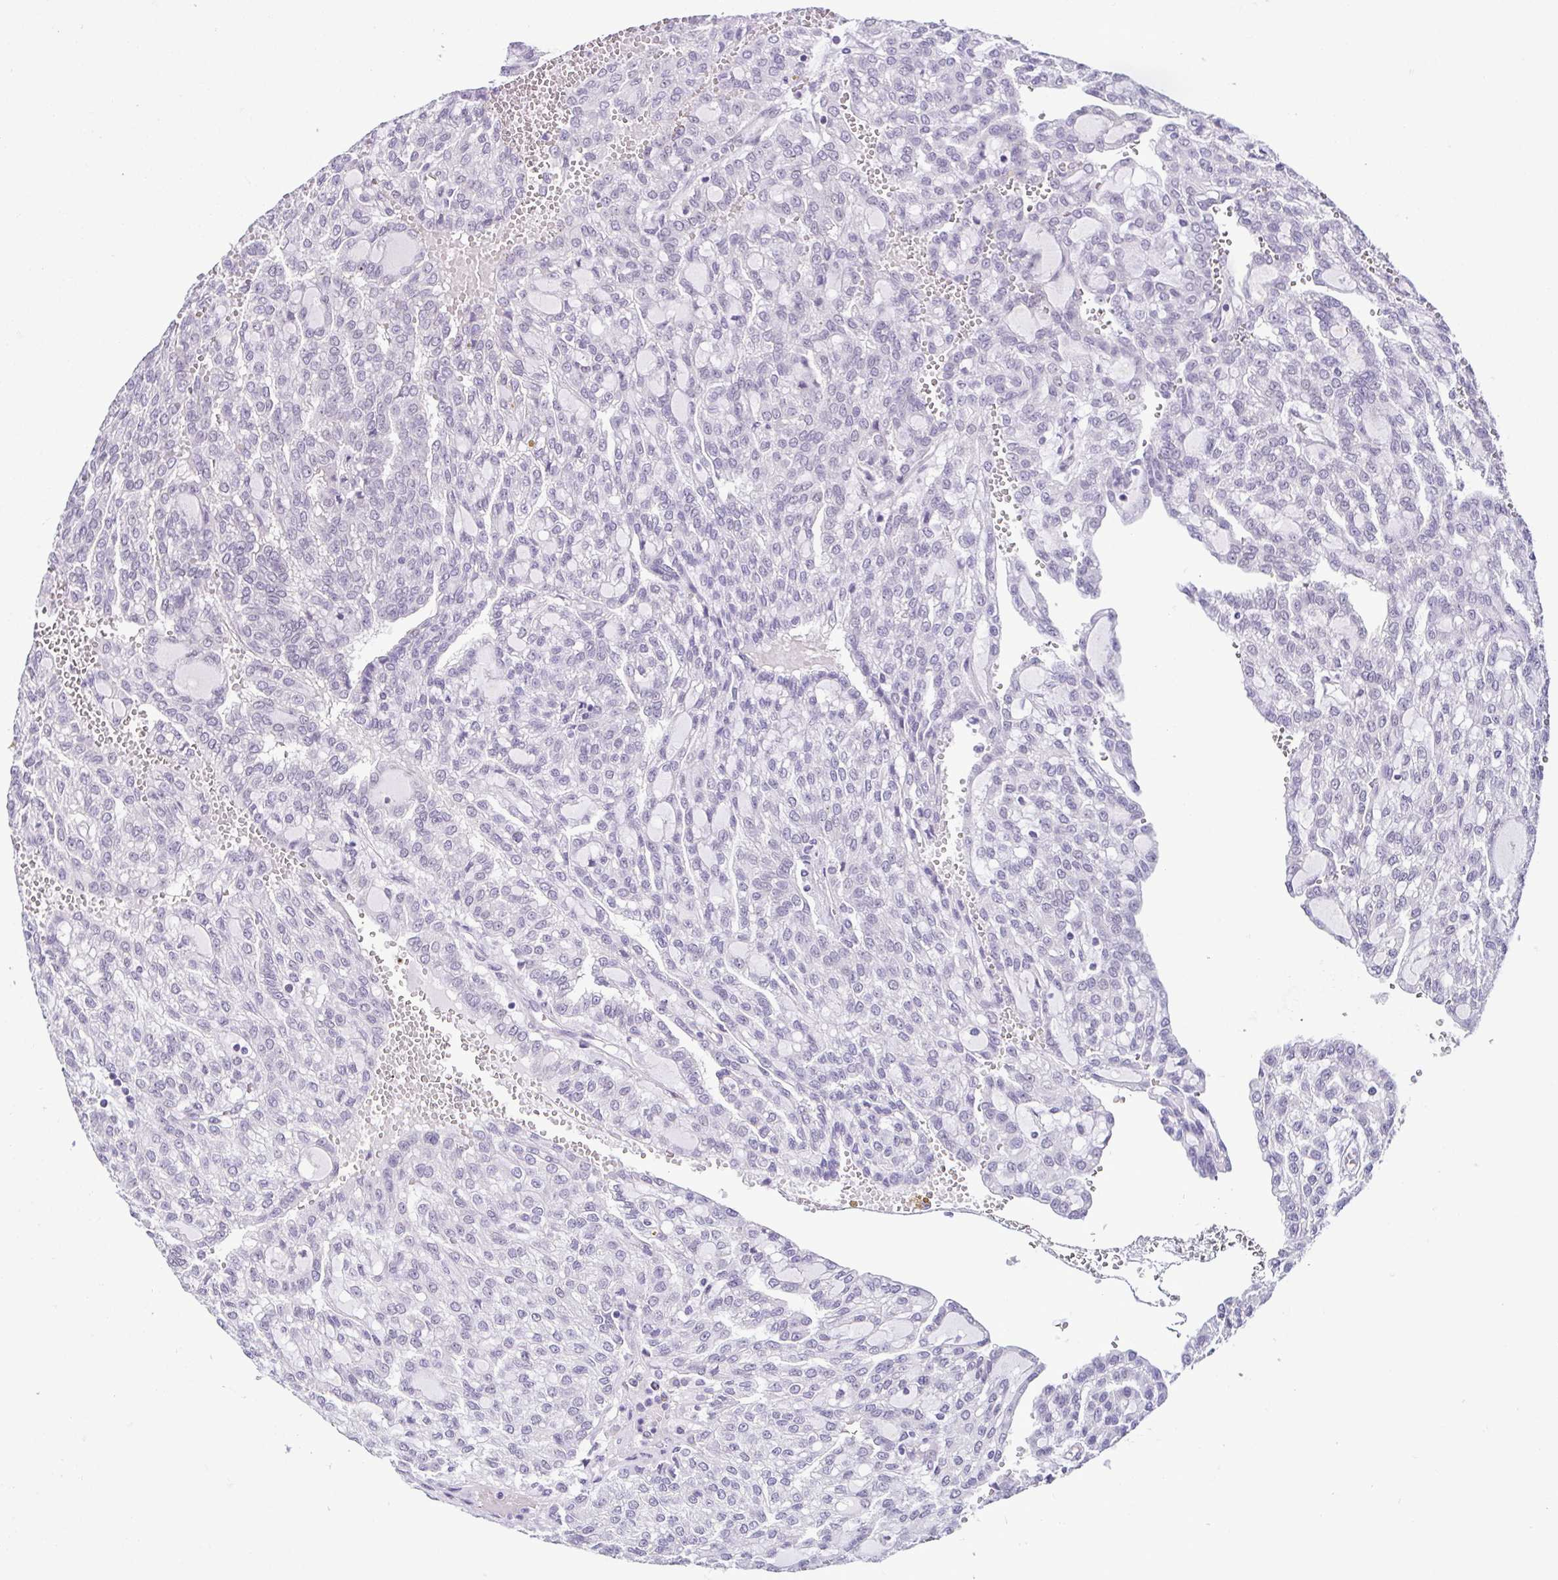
{"staining": {"intensity": "negative", "quantity": "none", "location": "none"}, "tissue": "renal cancer", "cell_type": "Tumor cells", "image_type": "cancer", "snomed": [{"axis": "morphology", "description": "Adenocarcinoma, NOS"}, {"axis": "topography", "description": "Kidney"}], "caption": "This is an IHC image of renal adenocarcinoma. There is no expression in tumor cells.", "gene": "RBM3", "patient": {"sex": "male", "age": 63}}